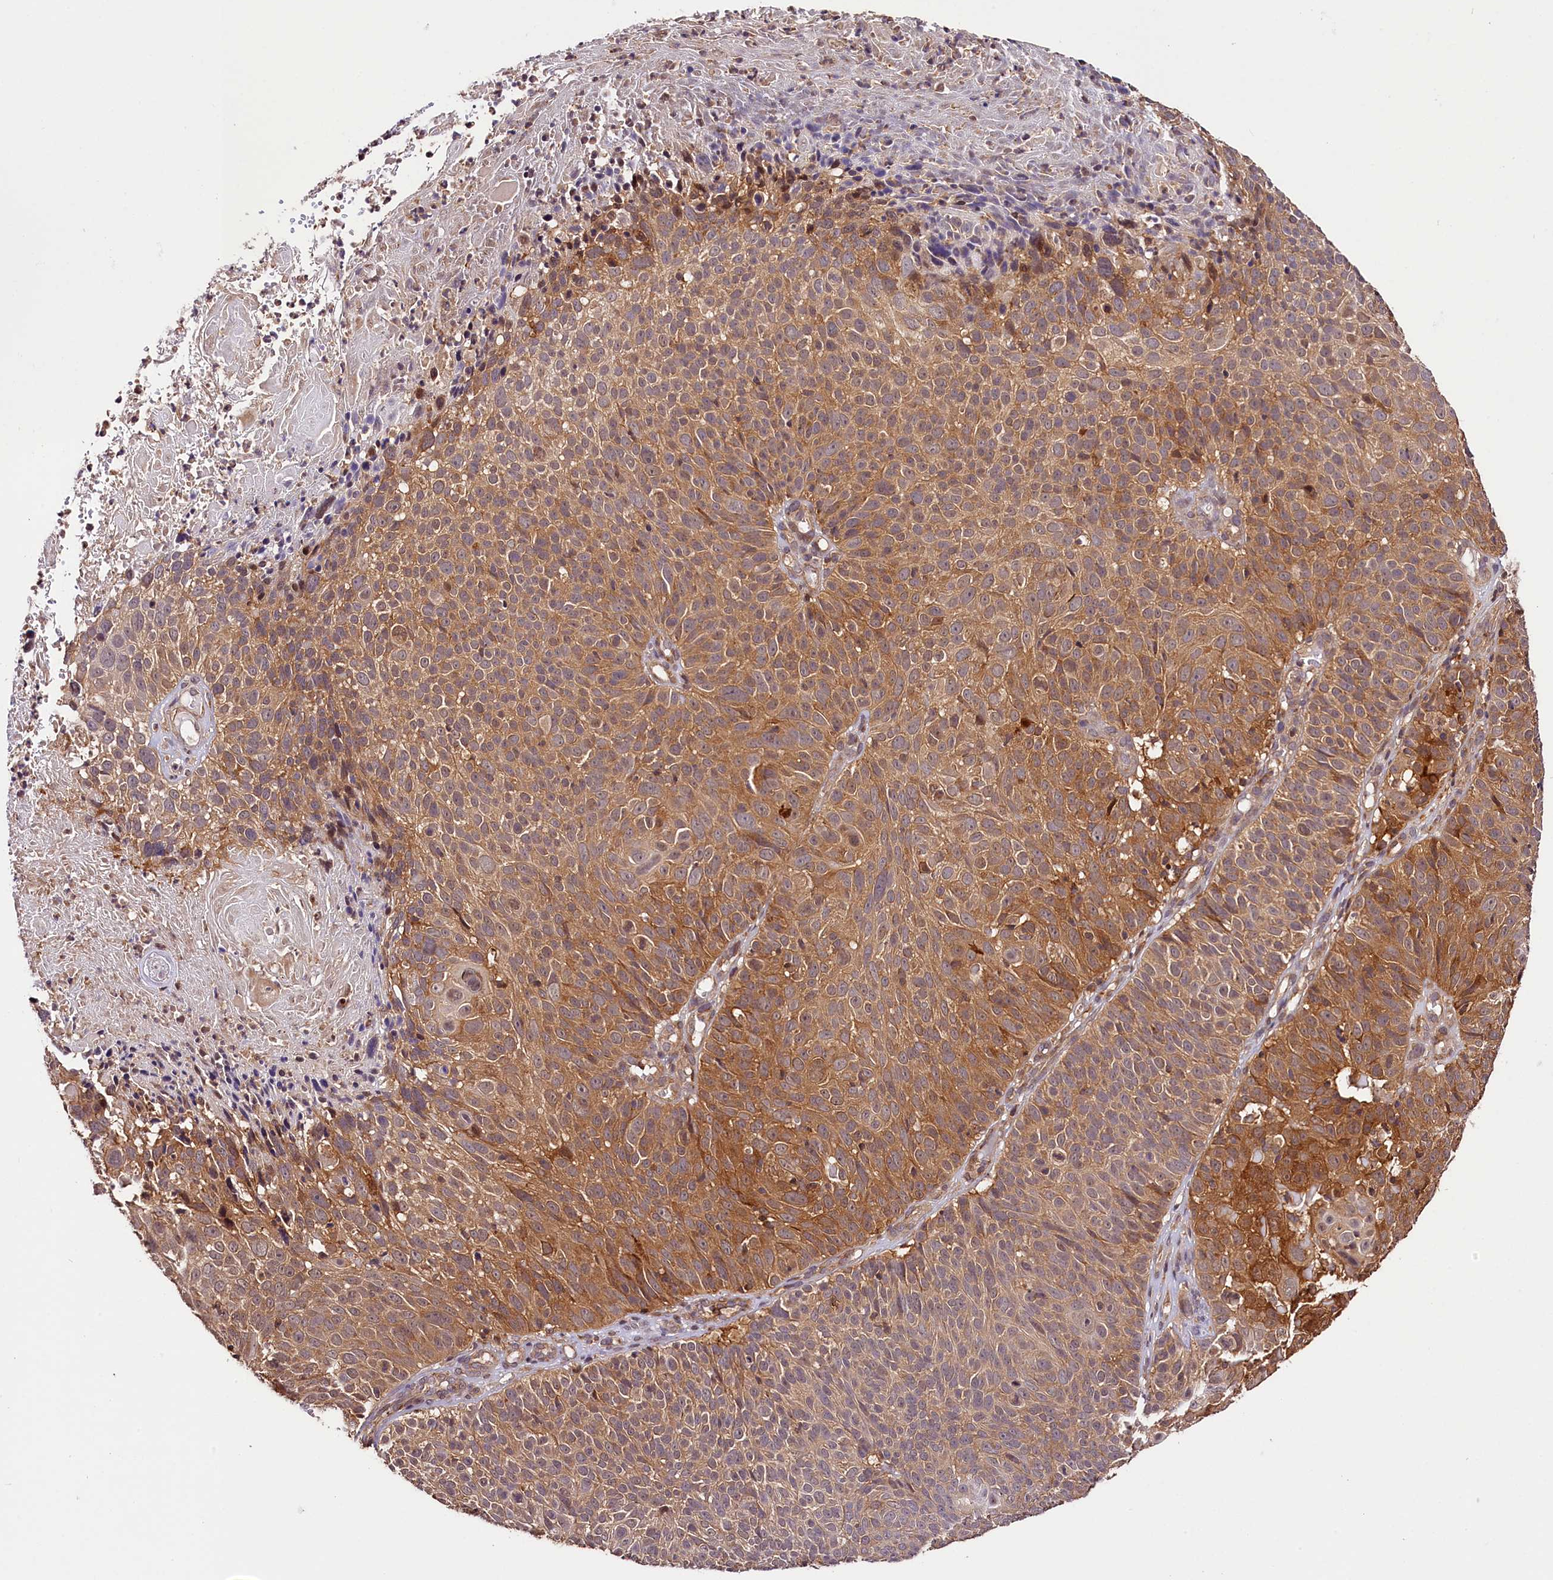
{"staining": {"intensity": "moderate", "quantity": ">75%", "location": "cytoplasmic/membranous"}, "tissue": "cervical cancer", "cell_type": "Tumor cells", "image_type": "cancer", "snomed": [{"axis": "morphology", "description": "Squamous cell carcinoma, NOS"}, {"axis": "topography", "description": "Cervix"}], "caption": "The immunohistochemical stain labels moderate cytoplasmic/membranous positivity in tumor cells of cervical cancer tissue.", "gene": "CHORDC1", "patient": {"sex": "female", "age": 74}}